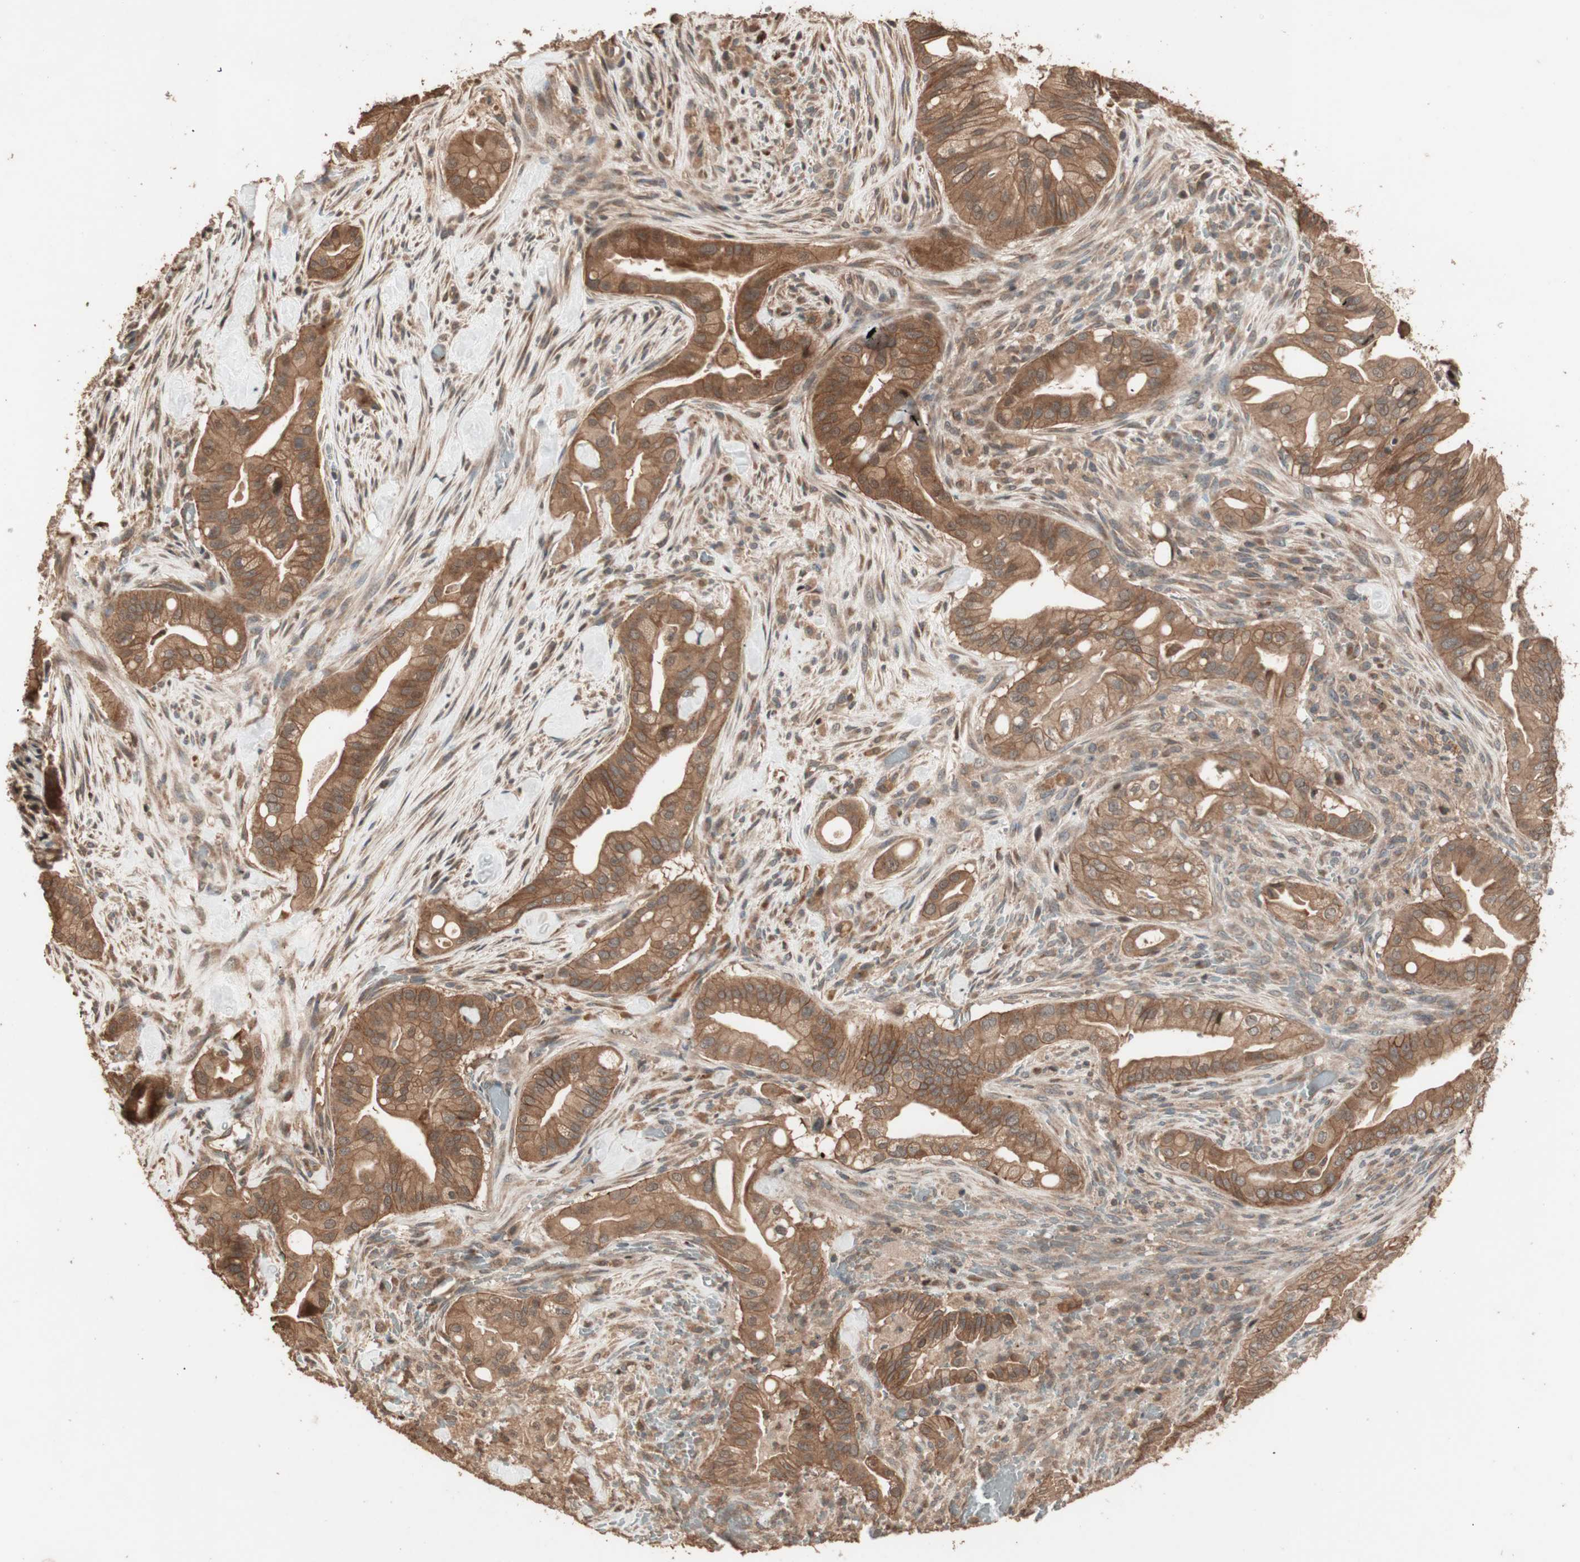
{"staining": {"intensity": "moderate", "quantity": ">75%", "location": "cytoplasmic/membranous"}, "tissue": "liver cancer", "cell_type": "Tumor cells", "image_type": "cancer", "snomed": [{"axis": "morphology", "description": "Cholangiocarcinoma"}, {"axis": "topography", "description": "Liver"}], "caption": "Approximately >75% of tumor cells in liver cholangiocarcinoma reveal moderate cytoplasmic/membranous protein positivity as visualized by brown immunohistochemical staining.", "gene": "USP20", "patient": {"sex": "female", "age": 68}}